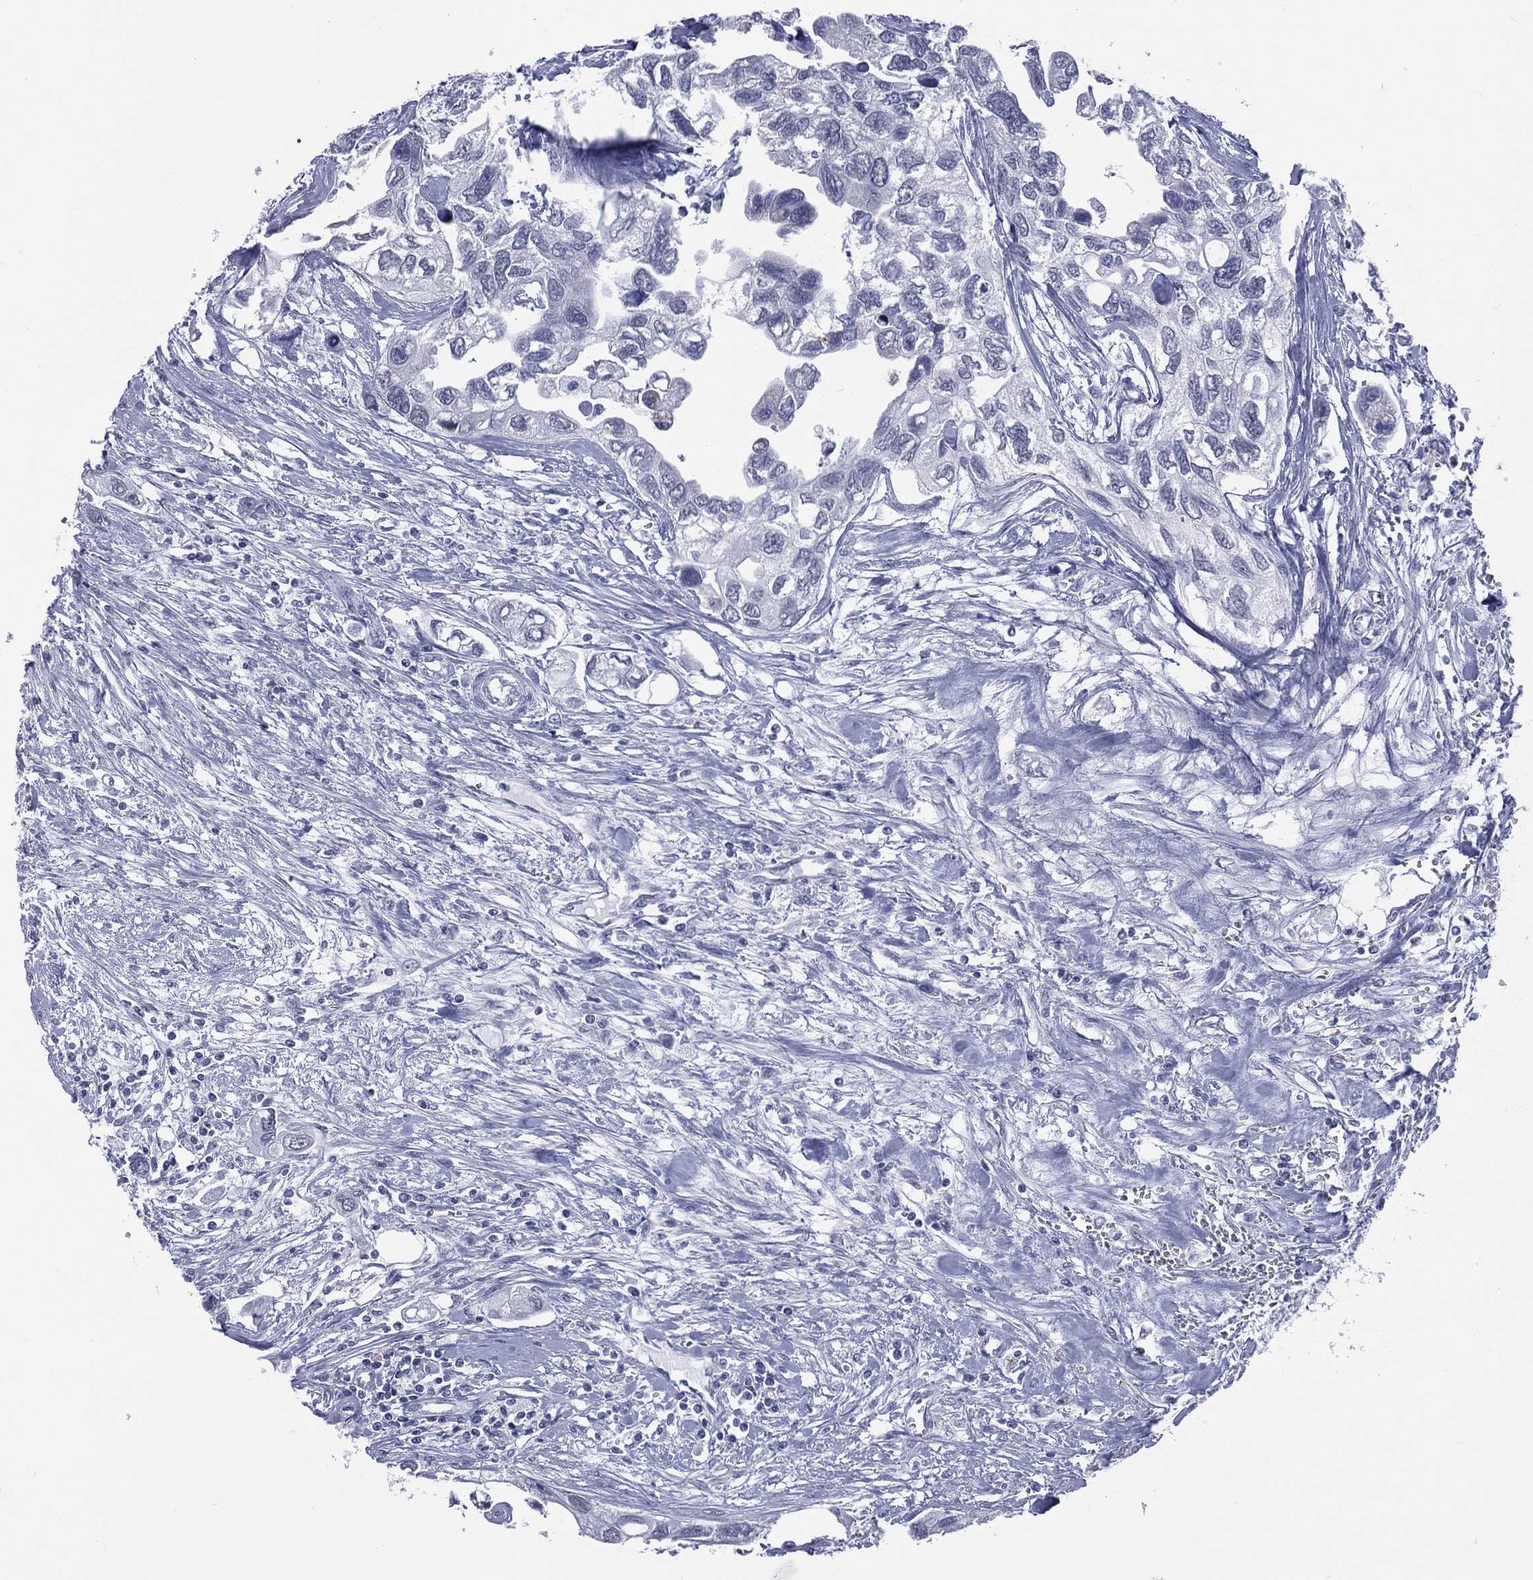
{"staining": {"intensity": "negative", "quantity": "none", "location": "none"}, "tissue": "urothelial cancer", "cell_type": "Tumor cells", "image_type": "cancer", "snomed": [{"axis": "morphology", "description": "Urothelial carcinoma, High grade"}, {"axis": "topography", "description": "Urinary bladder"}], "caption": "Tumor cells show no significant protein staining in urothelial carcinoma (high-grade).", "gene": "MLLT10", "patient": {"sex": "male", "age": 59}}